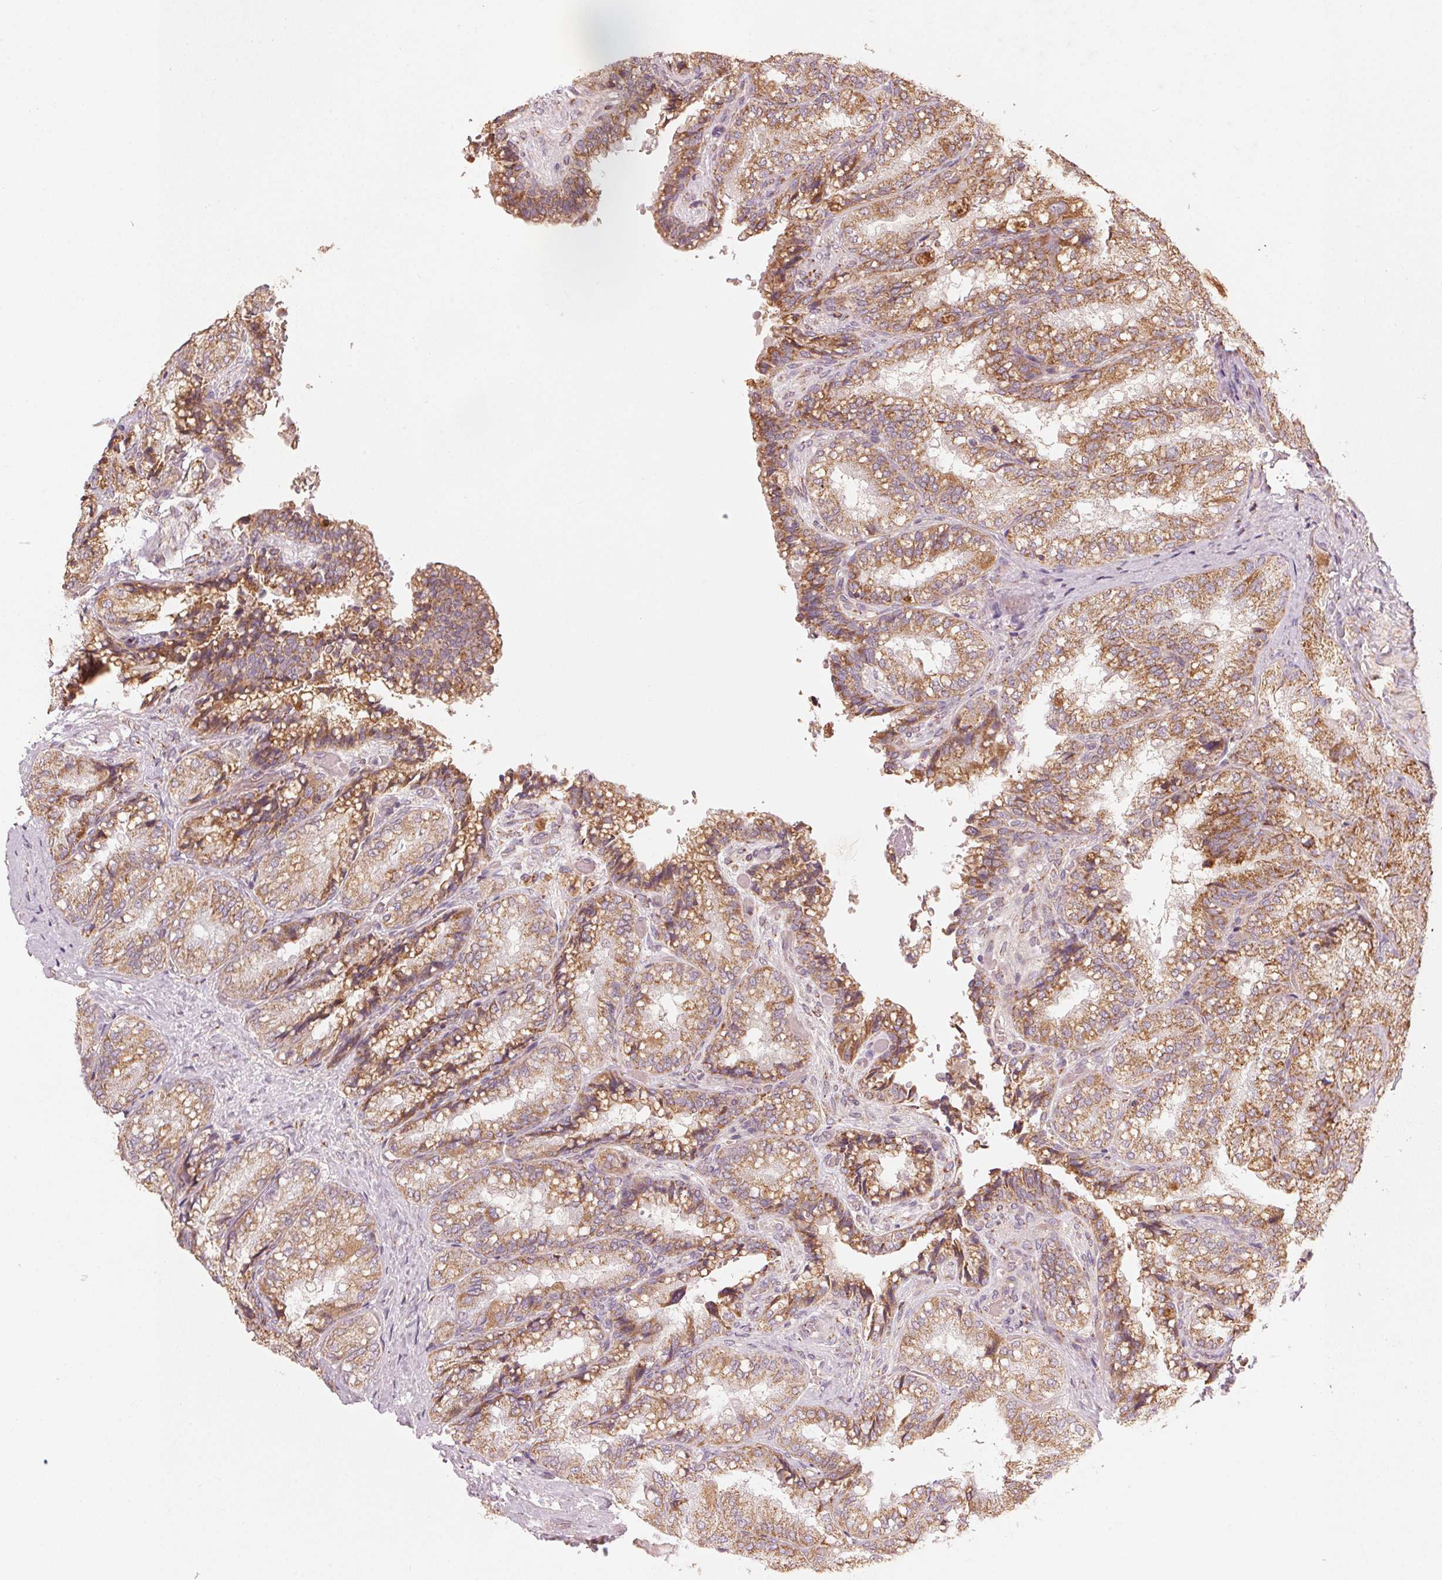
{"staining": {"intensity": "strong", "quantity": ">75%", "location": "cytoplasmic/membranous"}, "tissue": "seminal vesicle", "cell_type": "Glandular cells", "image_type": "normal", "snomed": [{"axis": "morphology", "description": "Normal tissue, NOS"}, {"axis": "topography", "description": "Seminal veicle"}], "caption": "This photomicrograph demonstrates immunohistochemistry staining of normal seminal vesicle, with high strong cytoplasmic/membranous staining in approximately >75% of glandular cells.", "gene": "TOMM70", "patient": {"sex": "male", "age": 57}}